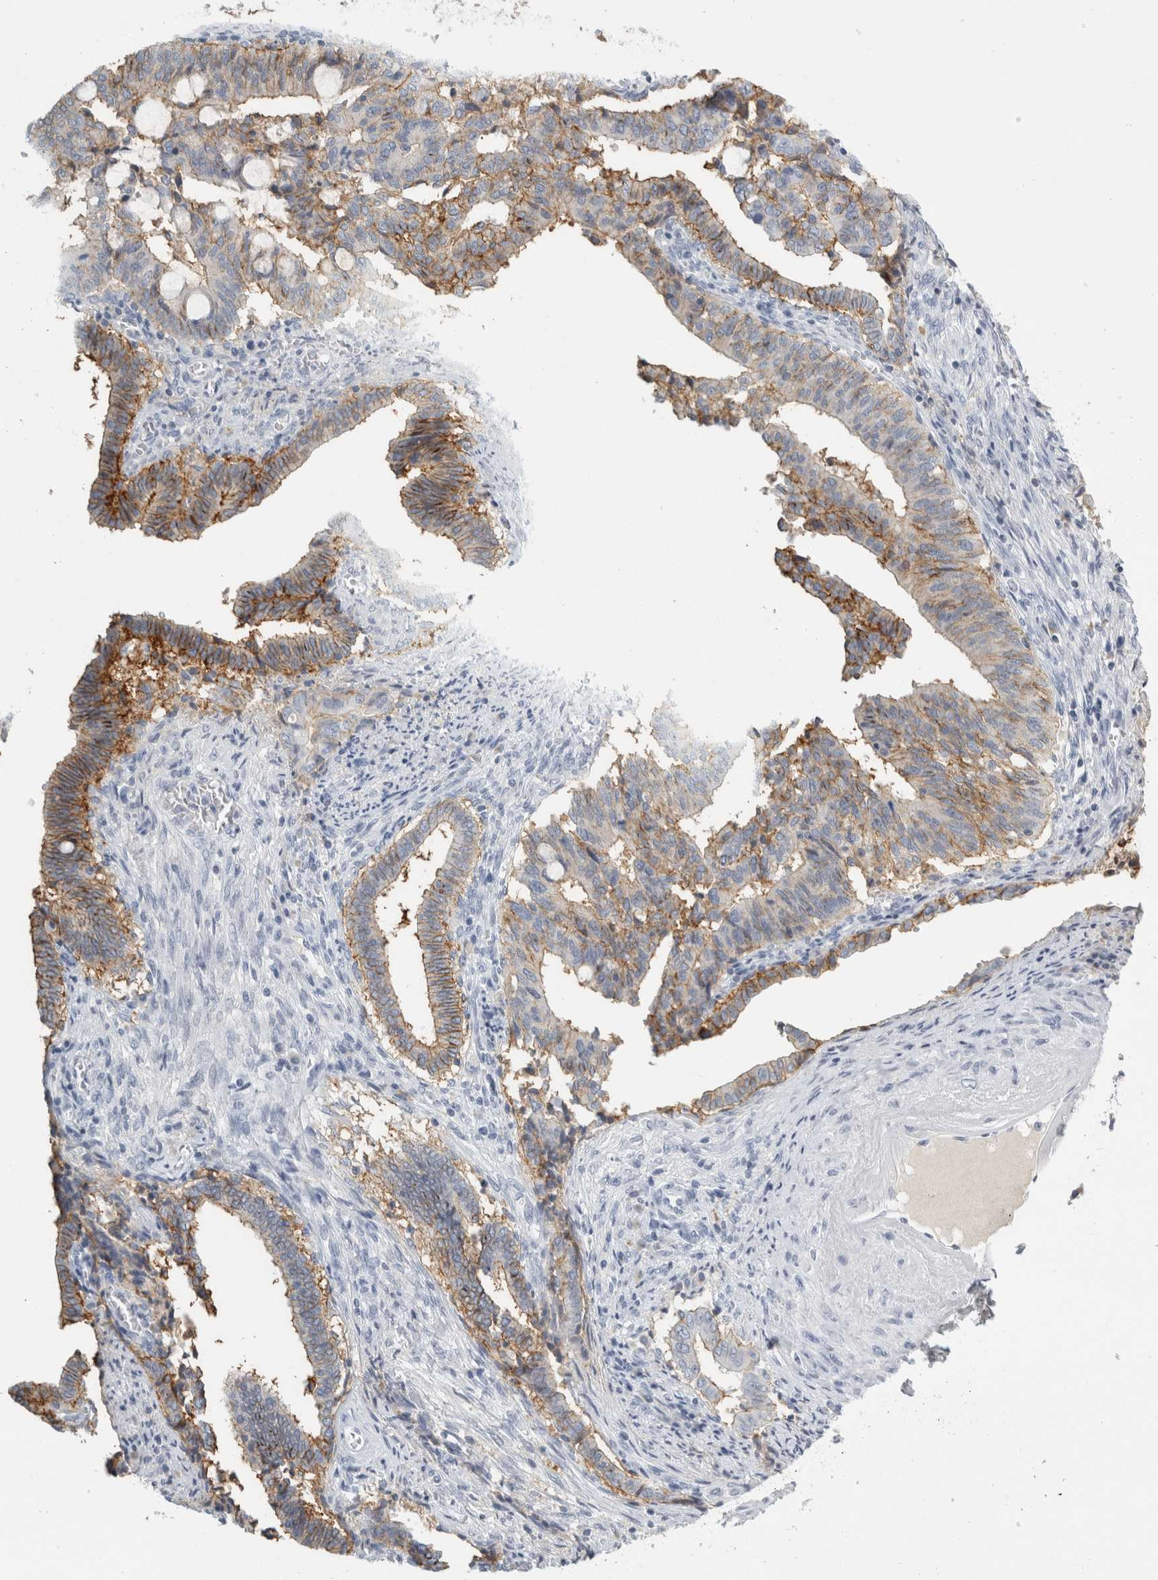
{"staining": {"intensity": "moderate", "quantity": "25%-75%", "location": "cytoplasmic/membranous"}, "tissue": "cervical cancer", "cell_type": "Tumor cells", "image_type": "cancer", "snomed": [{"axis": "morphology", "description": "Adenocarcinoma, NOS"}, {"axis": "topography", "description": "Cervix"}], "caption": "Approximately 25%-75% of tumor cells in human adenocarcinoma (cervical) exhibit moderate cytoplasmic/membranous protein staining as visualized by brown immunohistochemical staining.", "gene": "TSPAN8", "patient": {"sex": "female", "age": 44}}